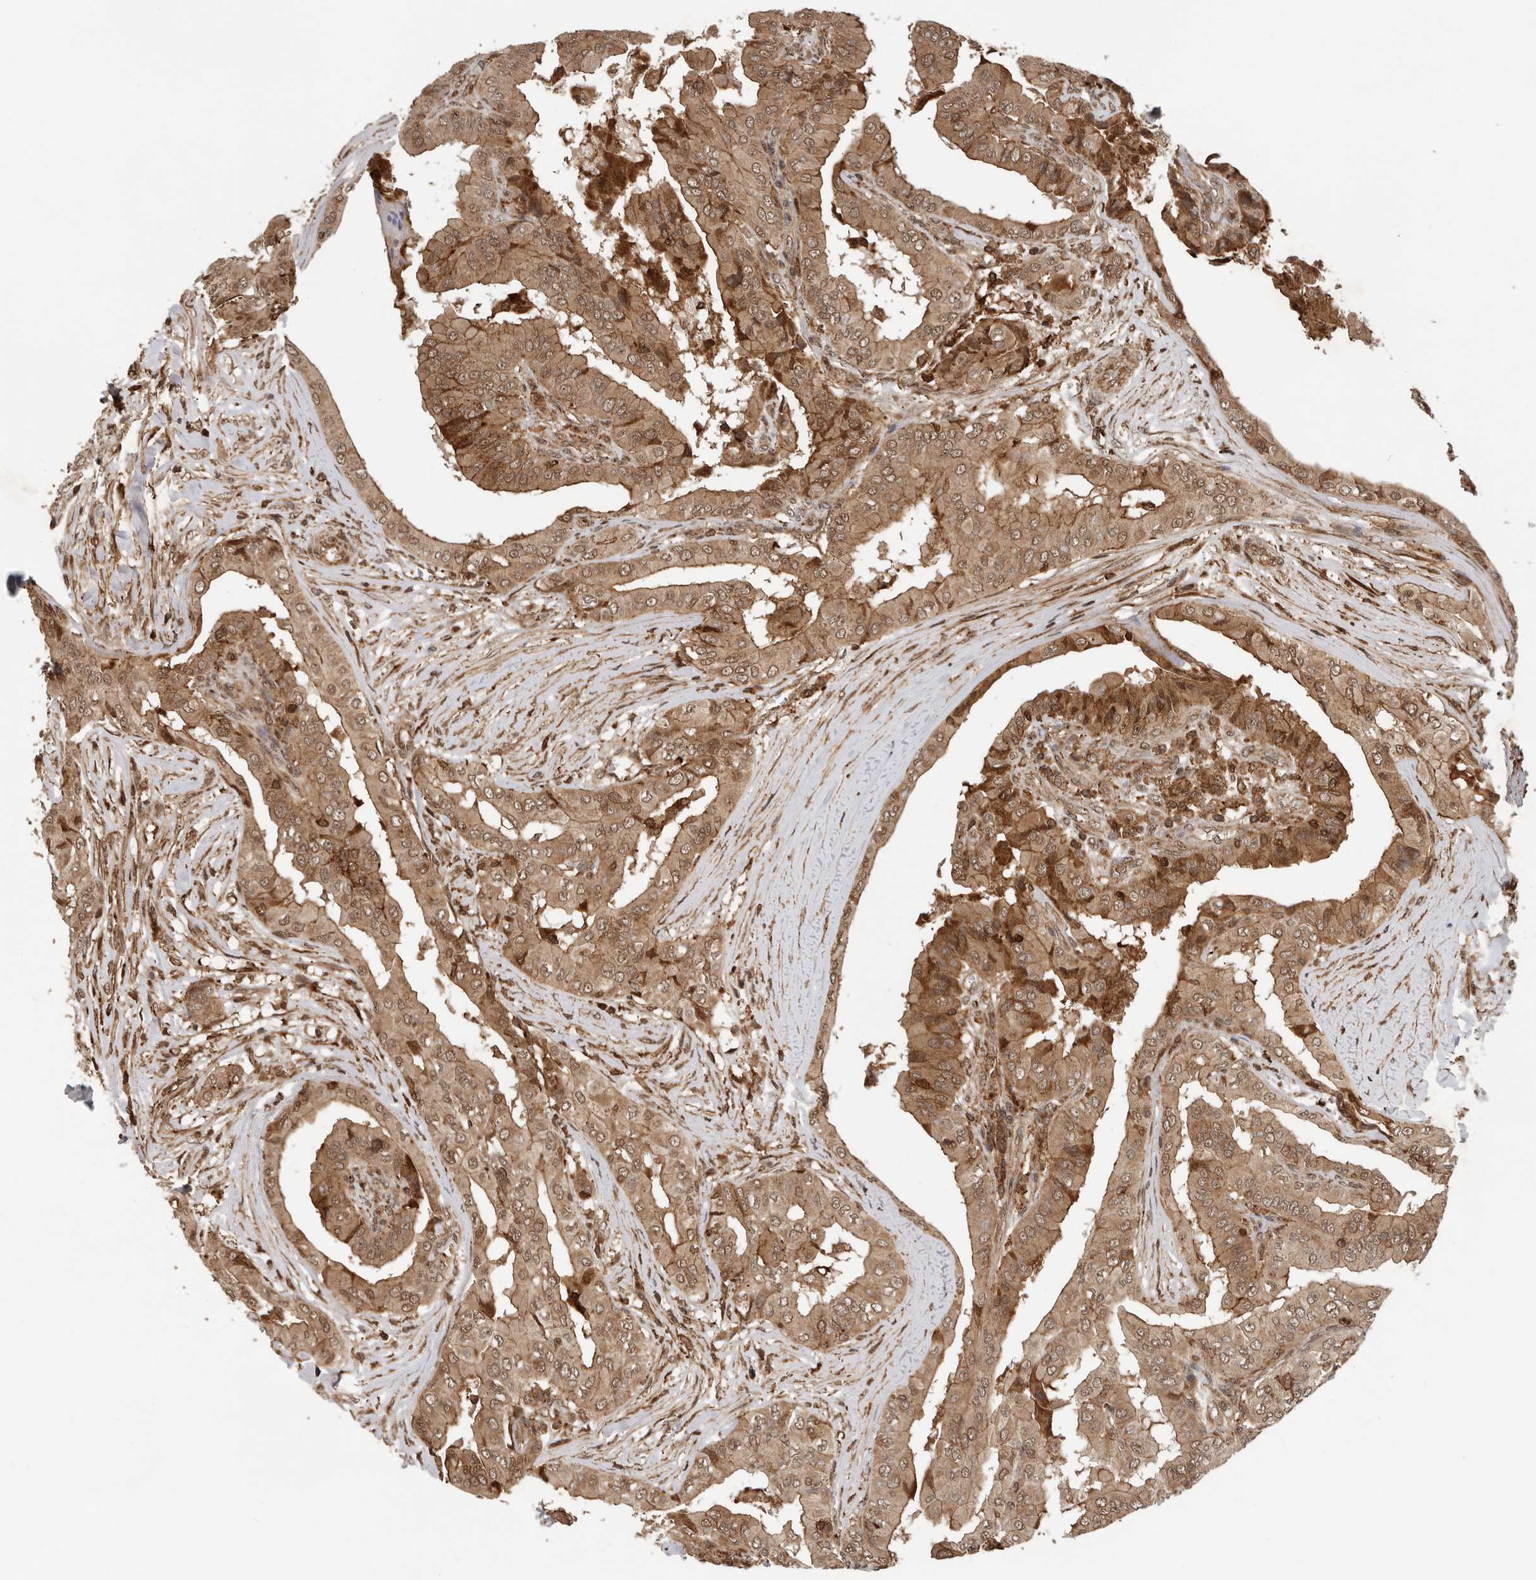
{"staining": {"intensity": "strong", "quantity": ">75%", "location": "cytoplasmic/membranous"}, "tissue": "thyroid cancer", "cell_type": "Tumor cells", "image_type": "cancer", "snomed": [{"axis": "morphology", "description": "Papillary adenocarcinoma, NOS"}, {"axis": "topography", "description": "Thyroid gland"}], "caption": "Immunohistochemical staining of thyroid cancer demonstrates high levels of strong cytoplasmic/membranous protein positivity in about >75% of tumor cells.", "gene": "RNF157", "patient": {"sex": "male", "age": 33}}